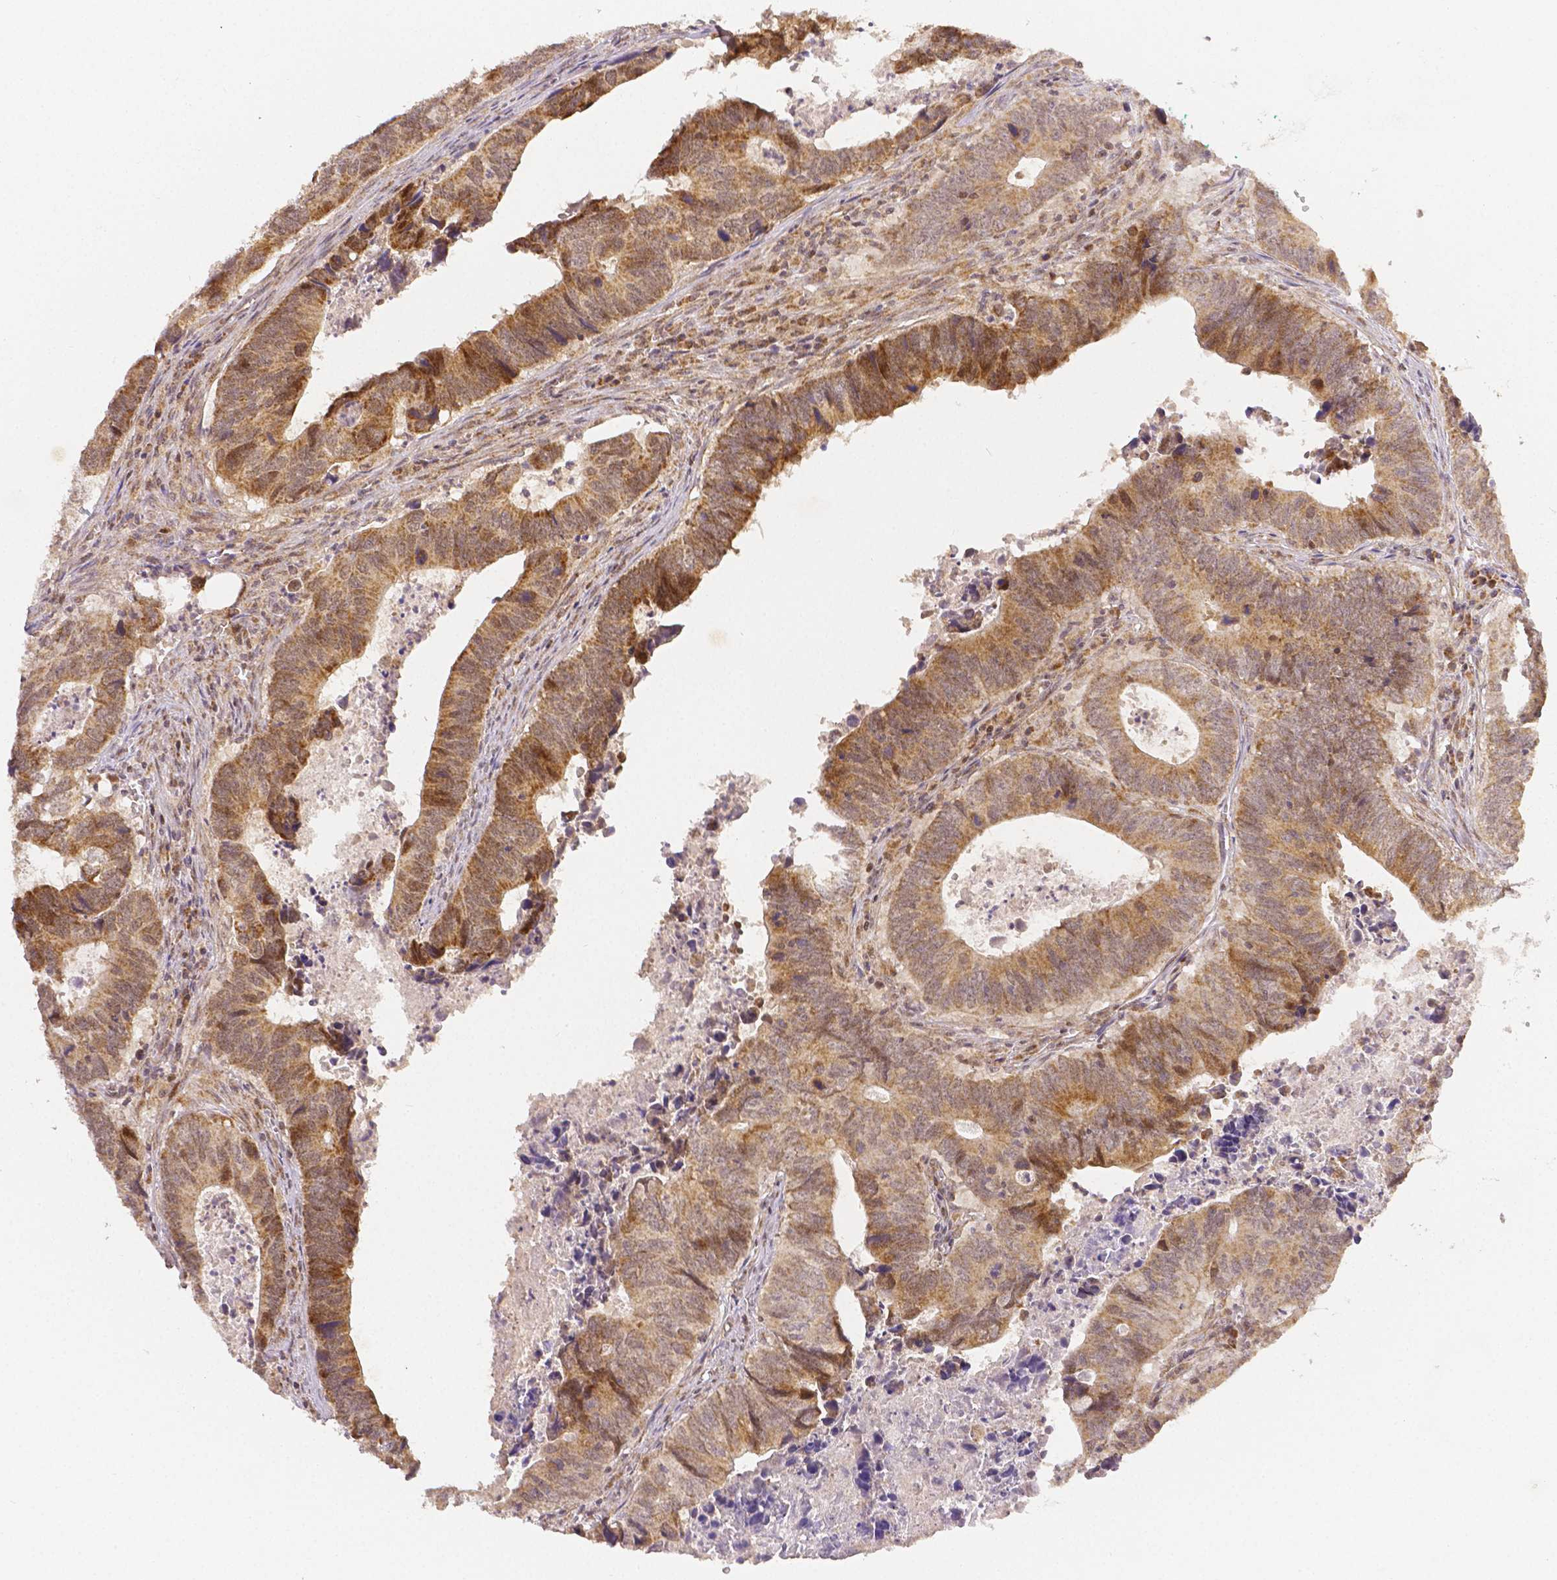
{"staining": {"intensity": "moderate", "quantity": ">75%", "location": "cytoplasmic/membranous,nuclear"}, "tissue": "colorectal cancer", "cell_type": "Tumor cells", "image_type": "cancer", "snomed": [{"axis": "morphology", "description": "Adenocarcinoma, NOS"}, {"axis": "topography", "description": "Colon"}], "caption": "Moderate cytoplasmic/membranous and nuclear expression is identified in about >75% of tumor cells in colorectal cancer.", "gene": "RHOT1", "patient": {"sex": "female", "age": 82}}